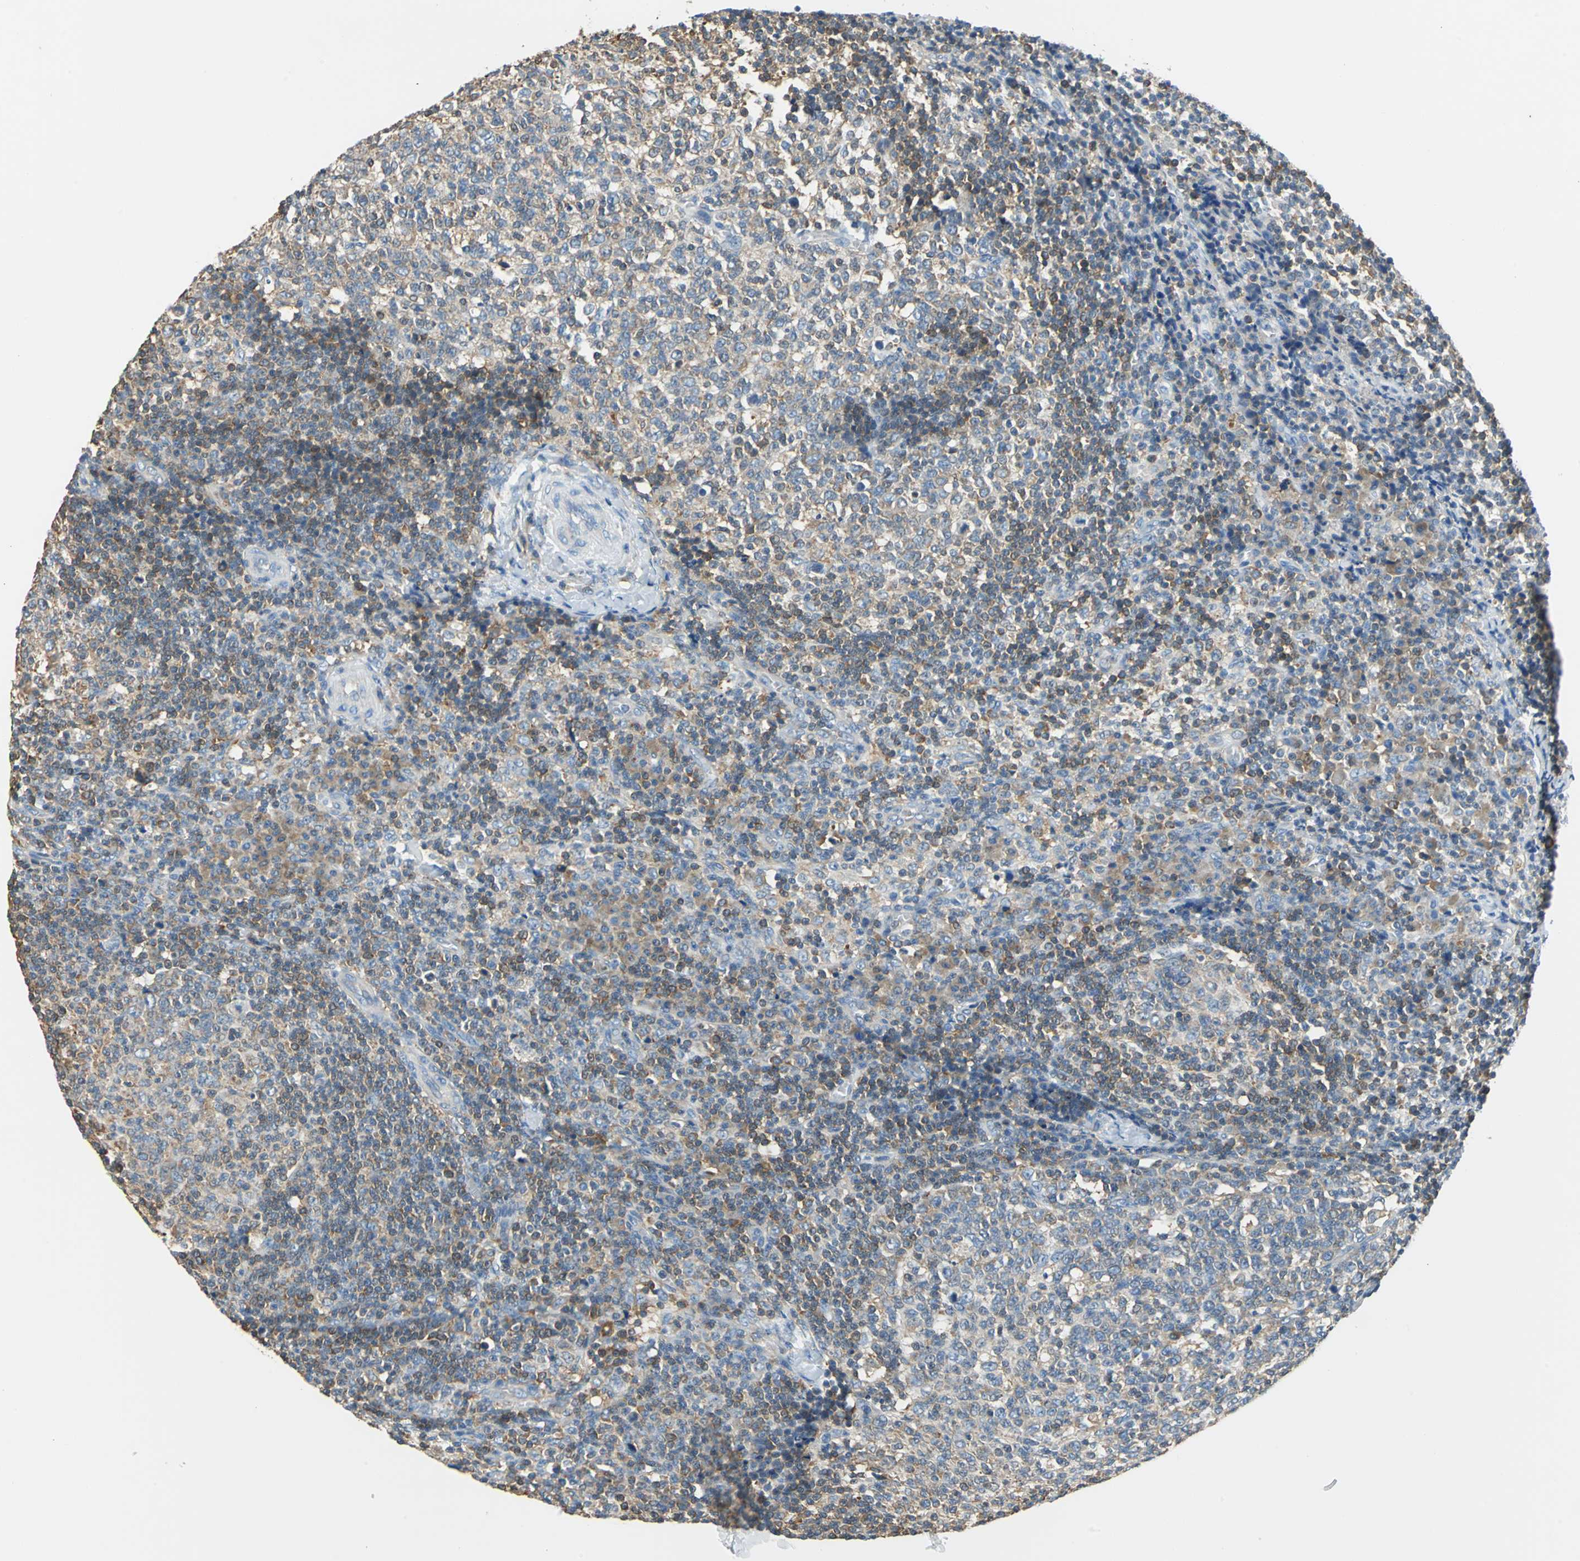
{"staining": {"intensity": "weak", "quantity": "25%-75%", "location": "cytoplasmic/membranous"}, "tissue": "lymph node", "cell_type": "Germinal center cells", "image_type": "normal", "snomed": [{"axis": "morphology", "description": "Normal tissue, NOS"}, {"axis": "morphology", "description": "Inflammation, NOS"}, {"axis": "topography", "description": "Lymph node"}], "caption": "Immunohistochemical staining of benign lymph node demonstrates weak cytoplasmic/membranous protein staining in approximately 25%-75% of germinal center cells. Nuclei are stained in blue.", "gene": "PRKCA", "patient": {"sex": "male", "age": 55}}